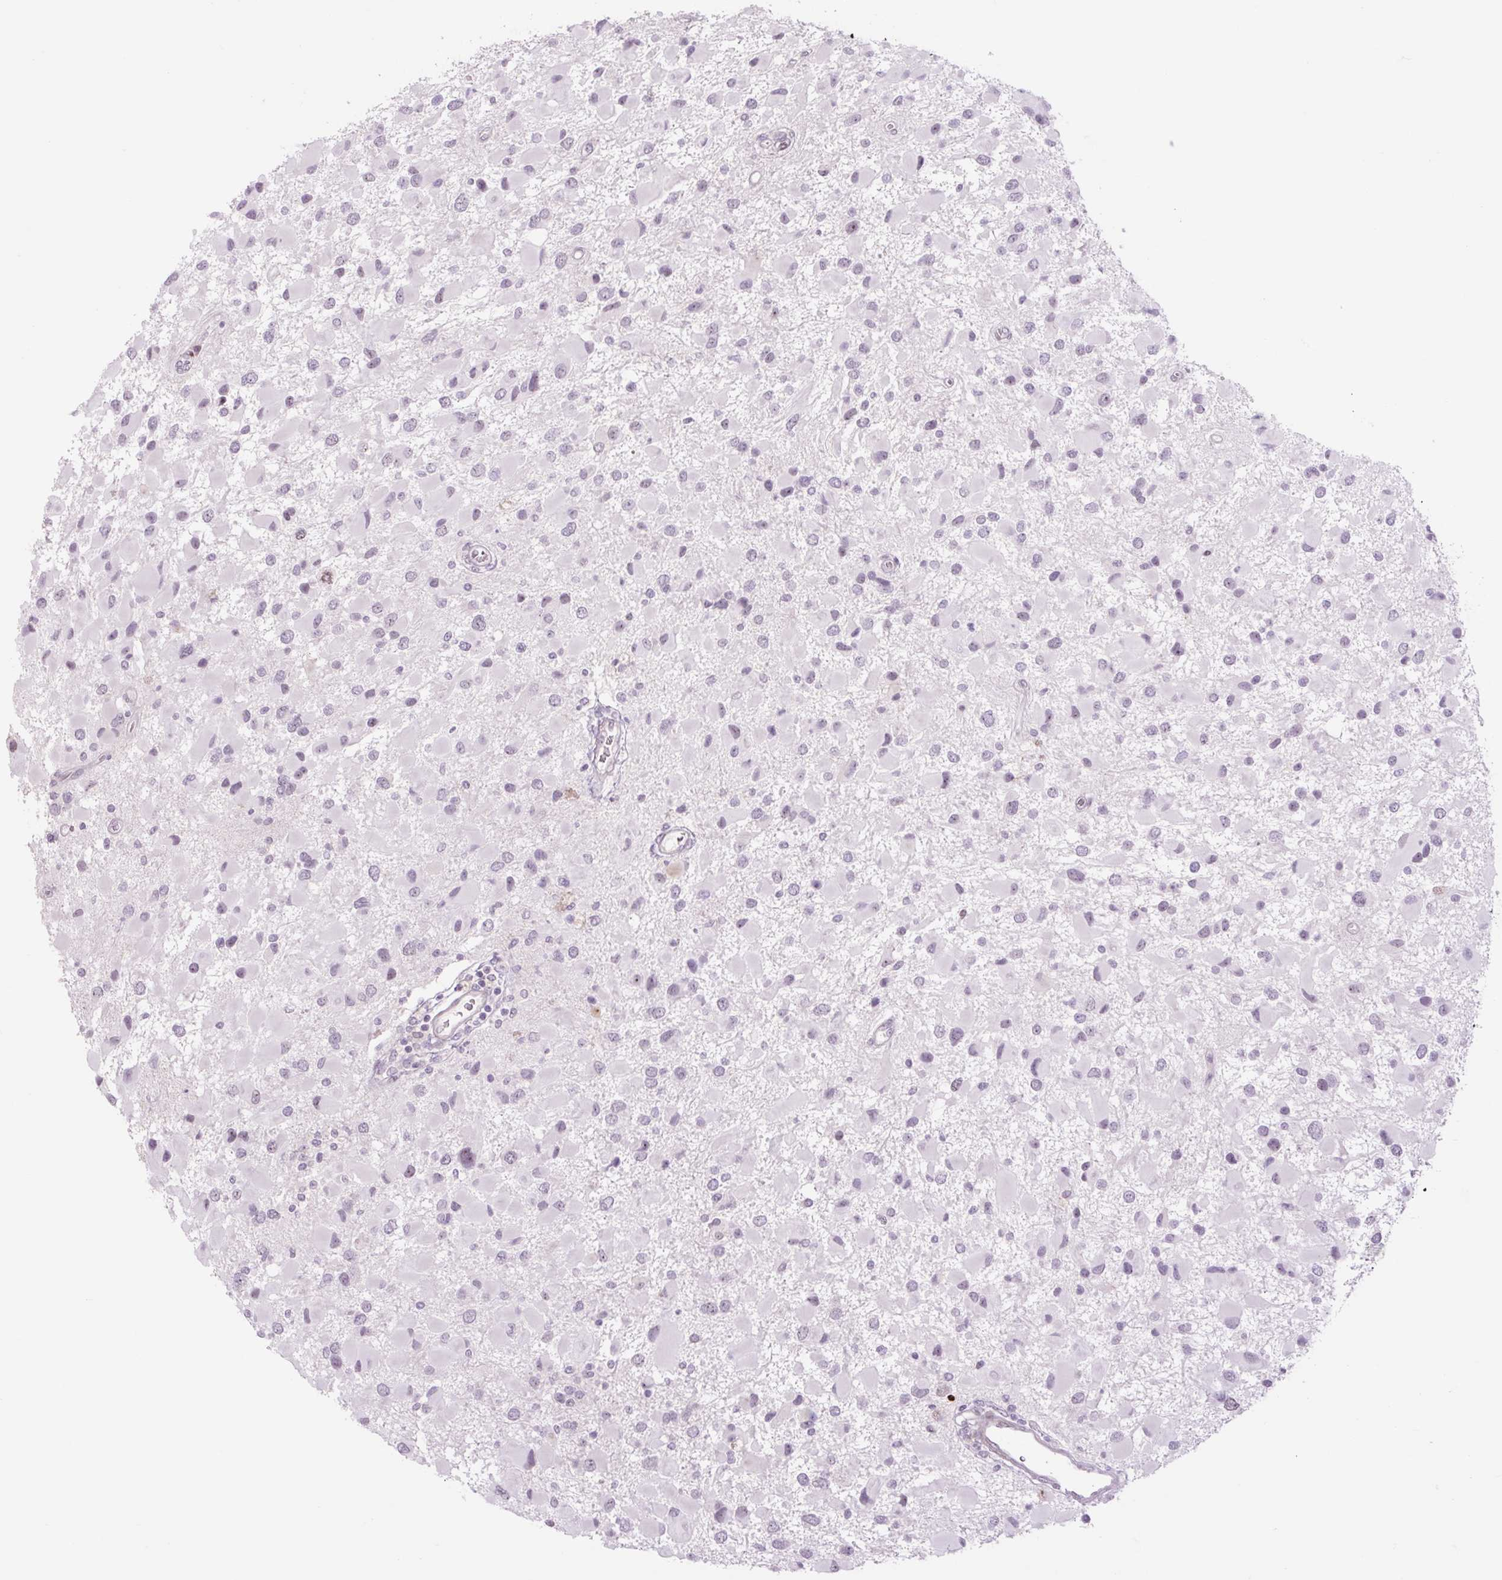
{"staining": {"intensity": "weak", "quantity": "<25%", "location": "nuclear"}, "tissue": "glioma", "cell_type": "Tumor cells", "image_type": "cancer", "snomed": [{"axis": "morphology", "description": "Glioma, malignant, High grade"}, {"axis": "topography", "description": "Brain"}], "caption": "This is an immunohistochemistry micrograph of high-grade glioma (malignant). There is no staining in tumor cells.", "gene": "ZNF417", "patient": {"sex": "male", "age": 53}}